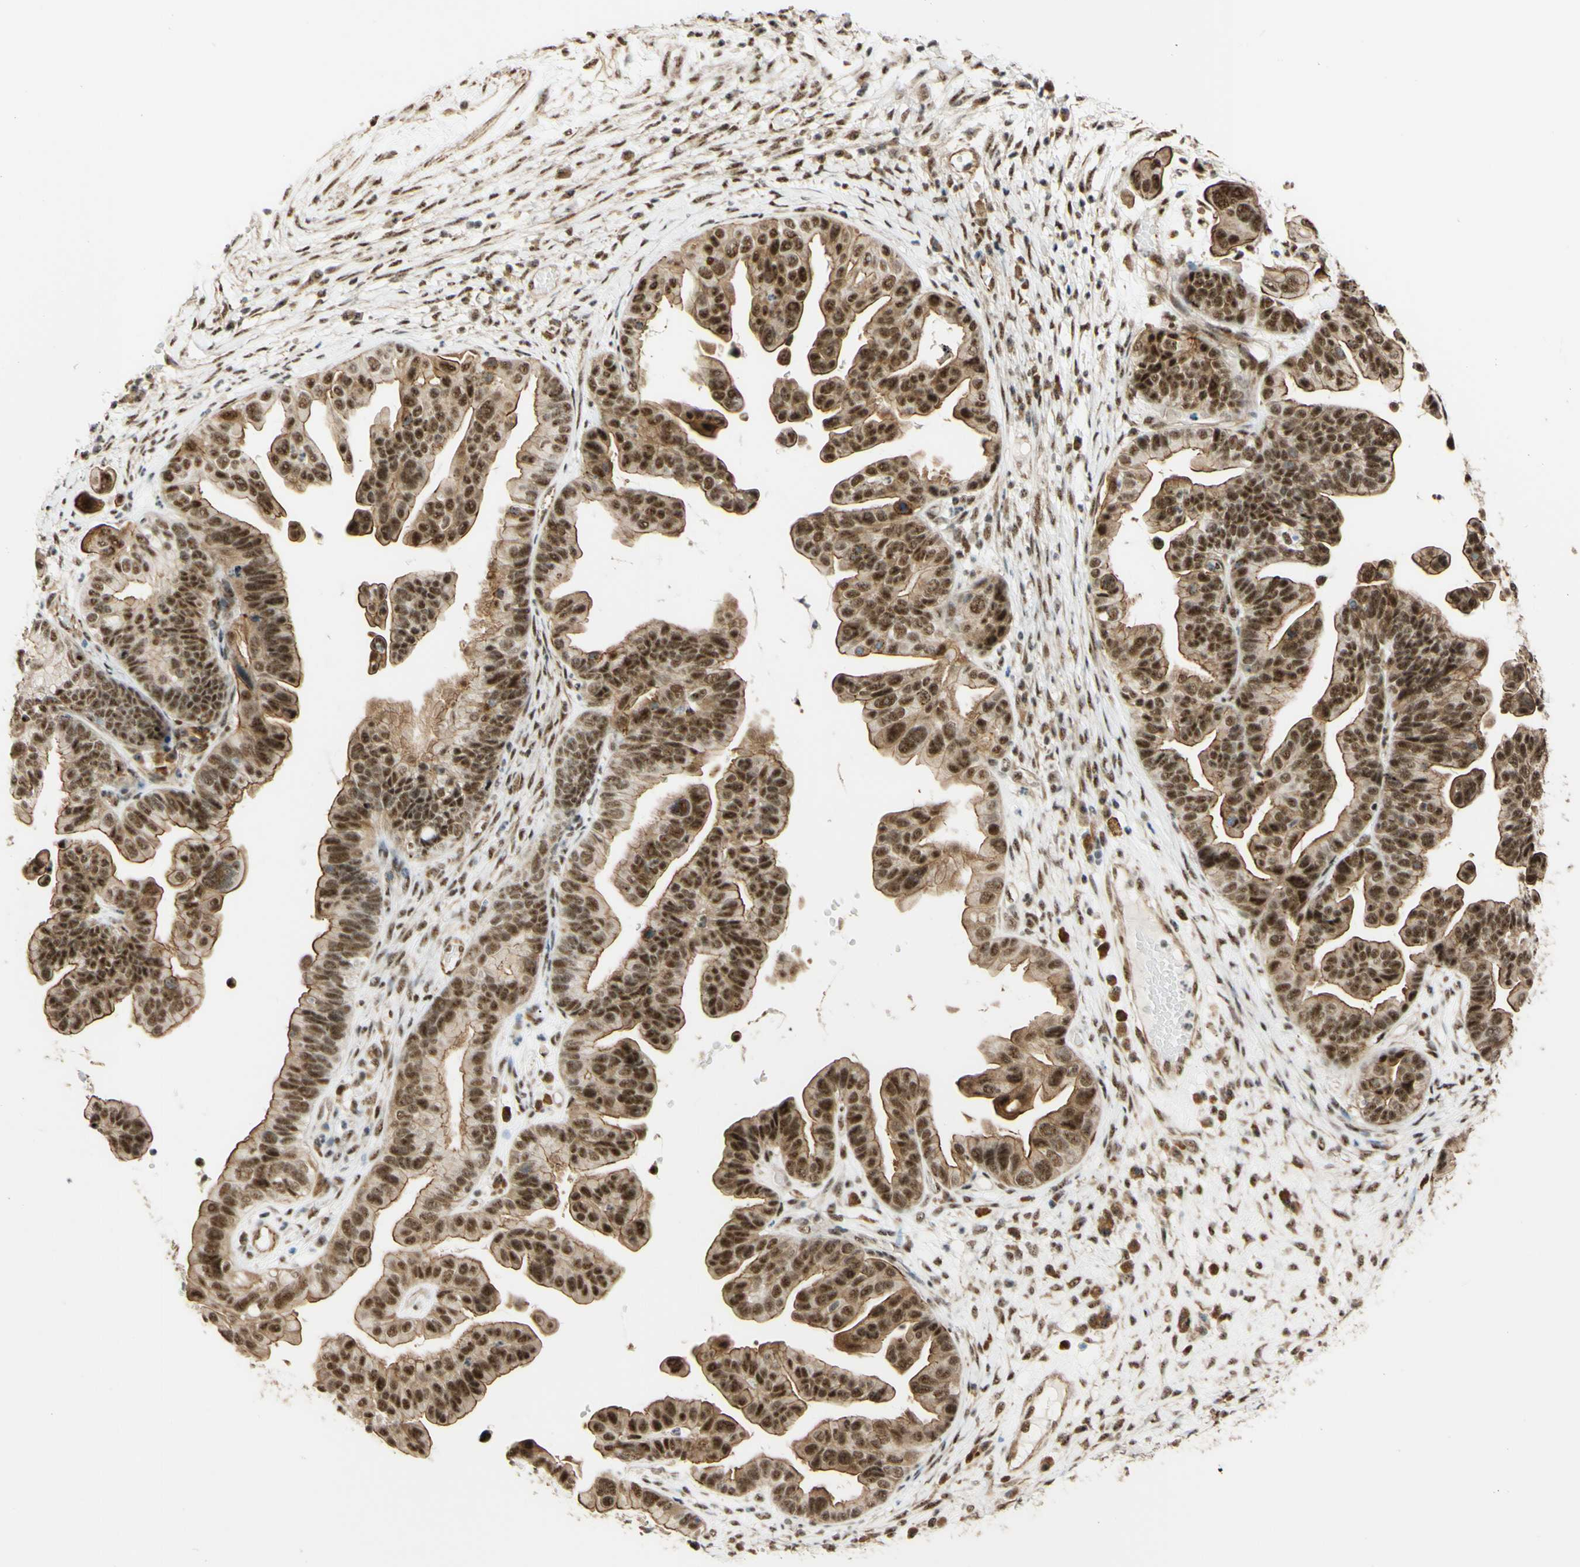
{"staining": {"intensity": "moderate", "quantity": ">75%", "location": "nuclear"}, "tissue": "ovarian cancer", "cell_type": "Tumor cells", "image_type": "cancer", "snomed": [{"axis": "morphology", "description": "Cystadenocarcinoma, serous, NOS"}, {"axis": "topography", "description": "Ovary"}], "caption": "Tumor cells reveal medium levels of moderate nuclear staining in about >75% of cells in human ovarian cancer (serous cystadenocarcinoma). (Brightfield microscopy of DAB IHC at high magnification).", "gene": "SAP18", "patient": {"sex": "female", "age": 56}}